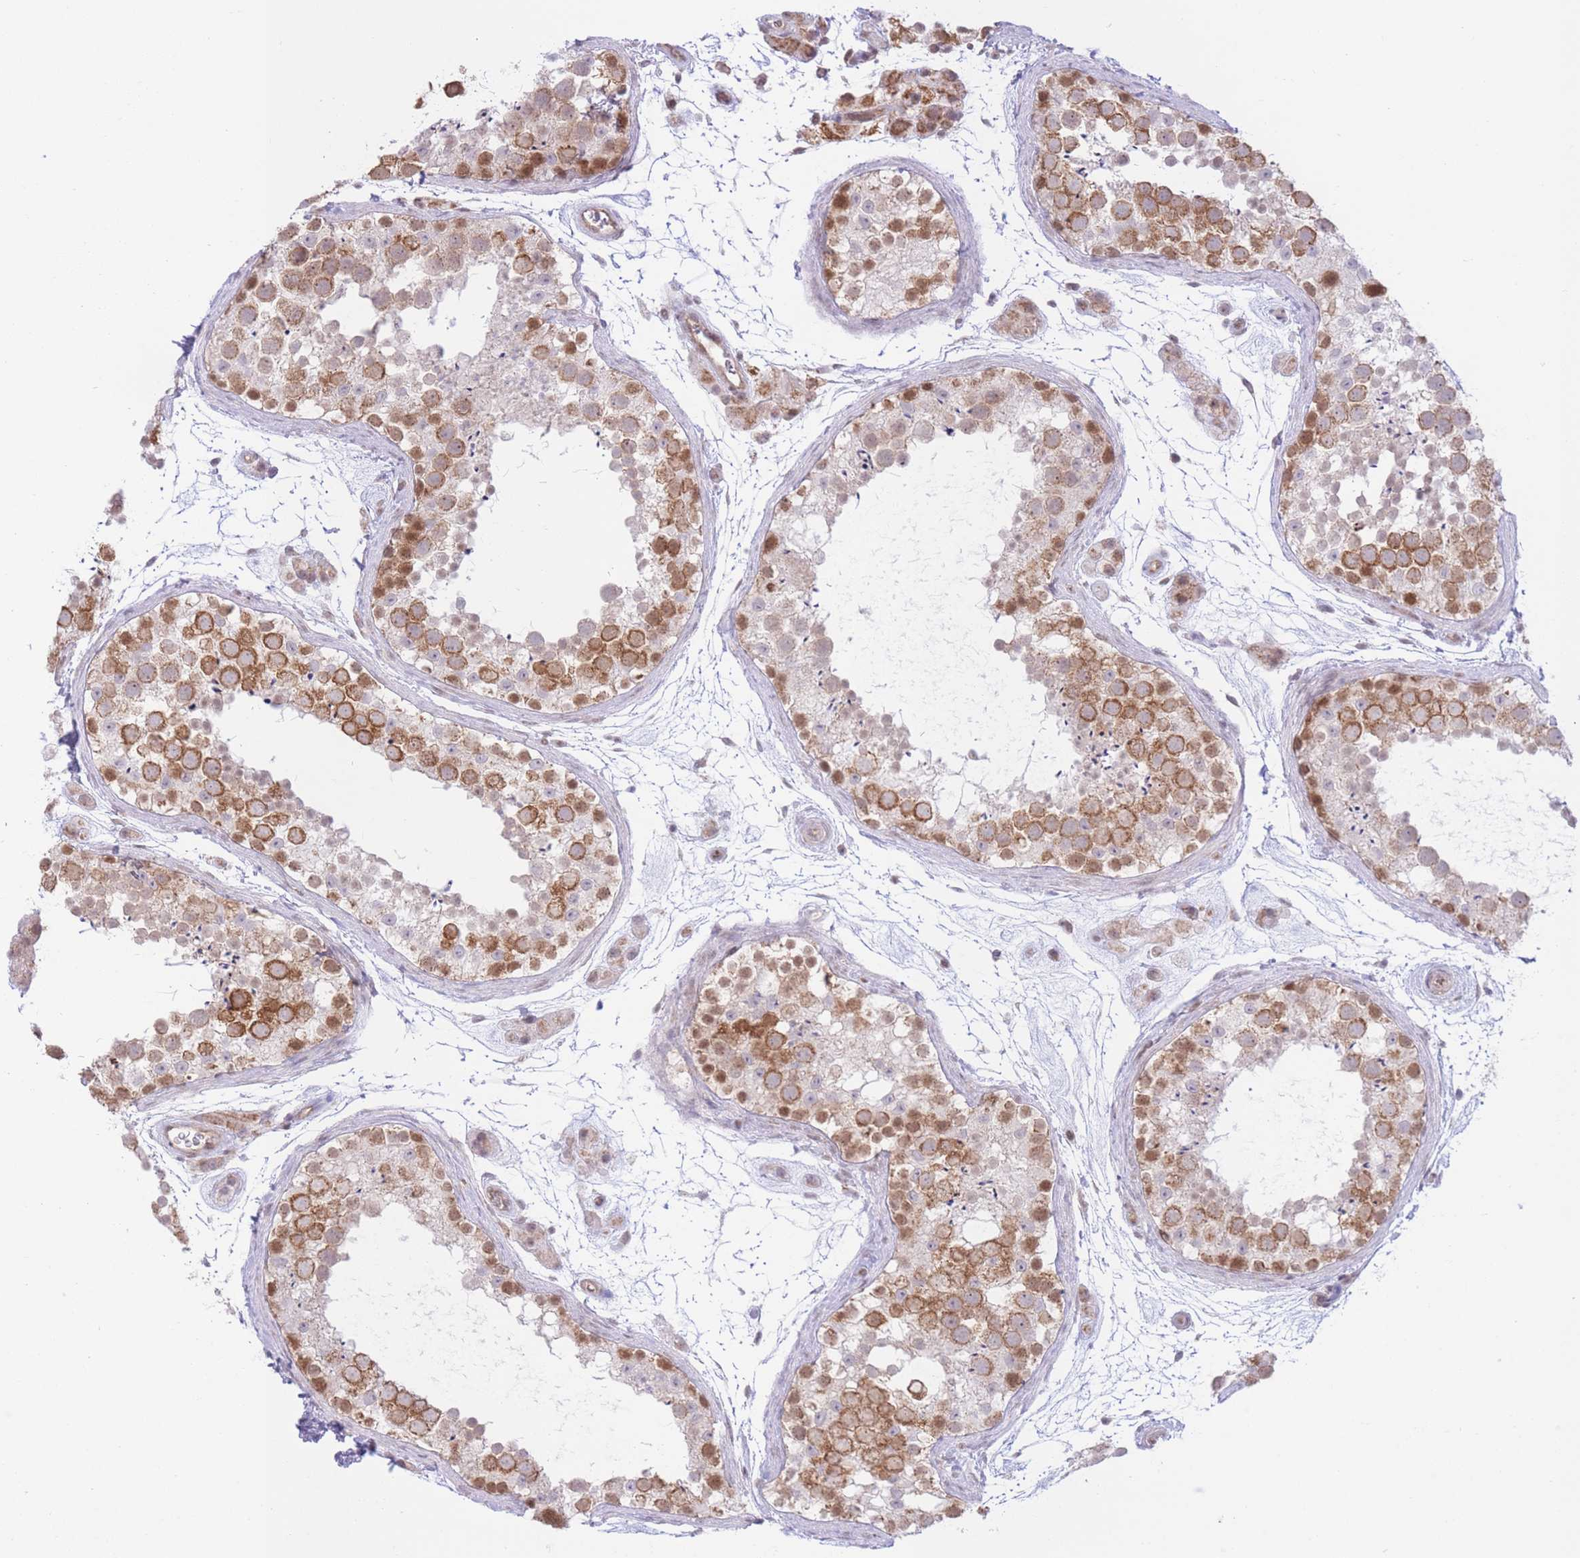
{"staining": {"intensity": "moderate", "quantity": "25%-75%", "location": "cytoplasmic/membranous,nuclear"}, "tissue": "testis", "cell_type": "Cells in seminiferous ducts", "image_type": "normal", "snomed": [{"axis": "morphology", "description": "Normal tissue, NOS"}, {"axis": "topography", "description": "Testis"}], "caption": "The immunohistochemical stain labels moderate cytoplasmic/membranous,nuclear positivity in cells in seminiferous ducts of benign testis.", "gene": "MRPS31", "patient": {"sex": "male", "age": 41}}